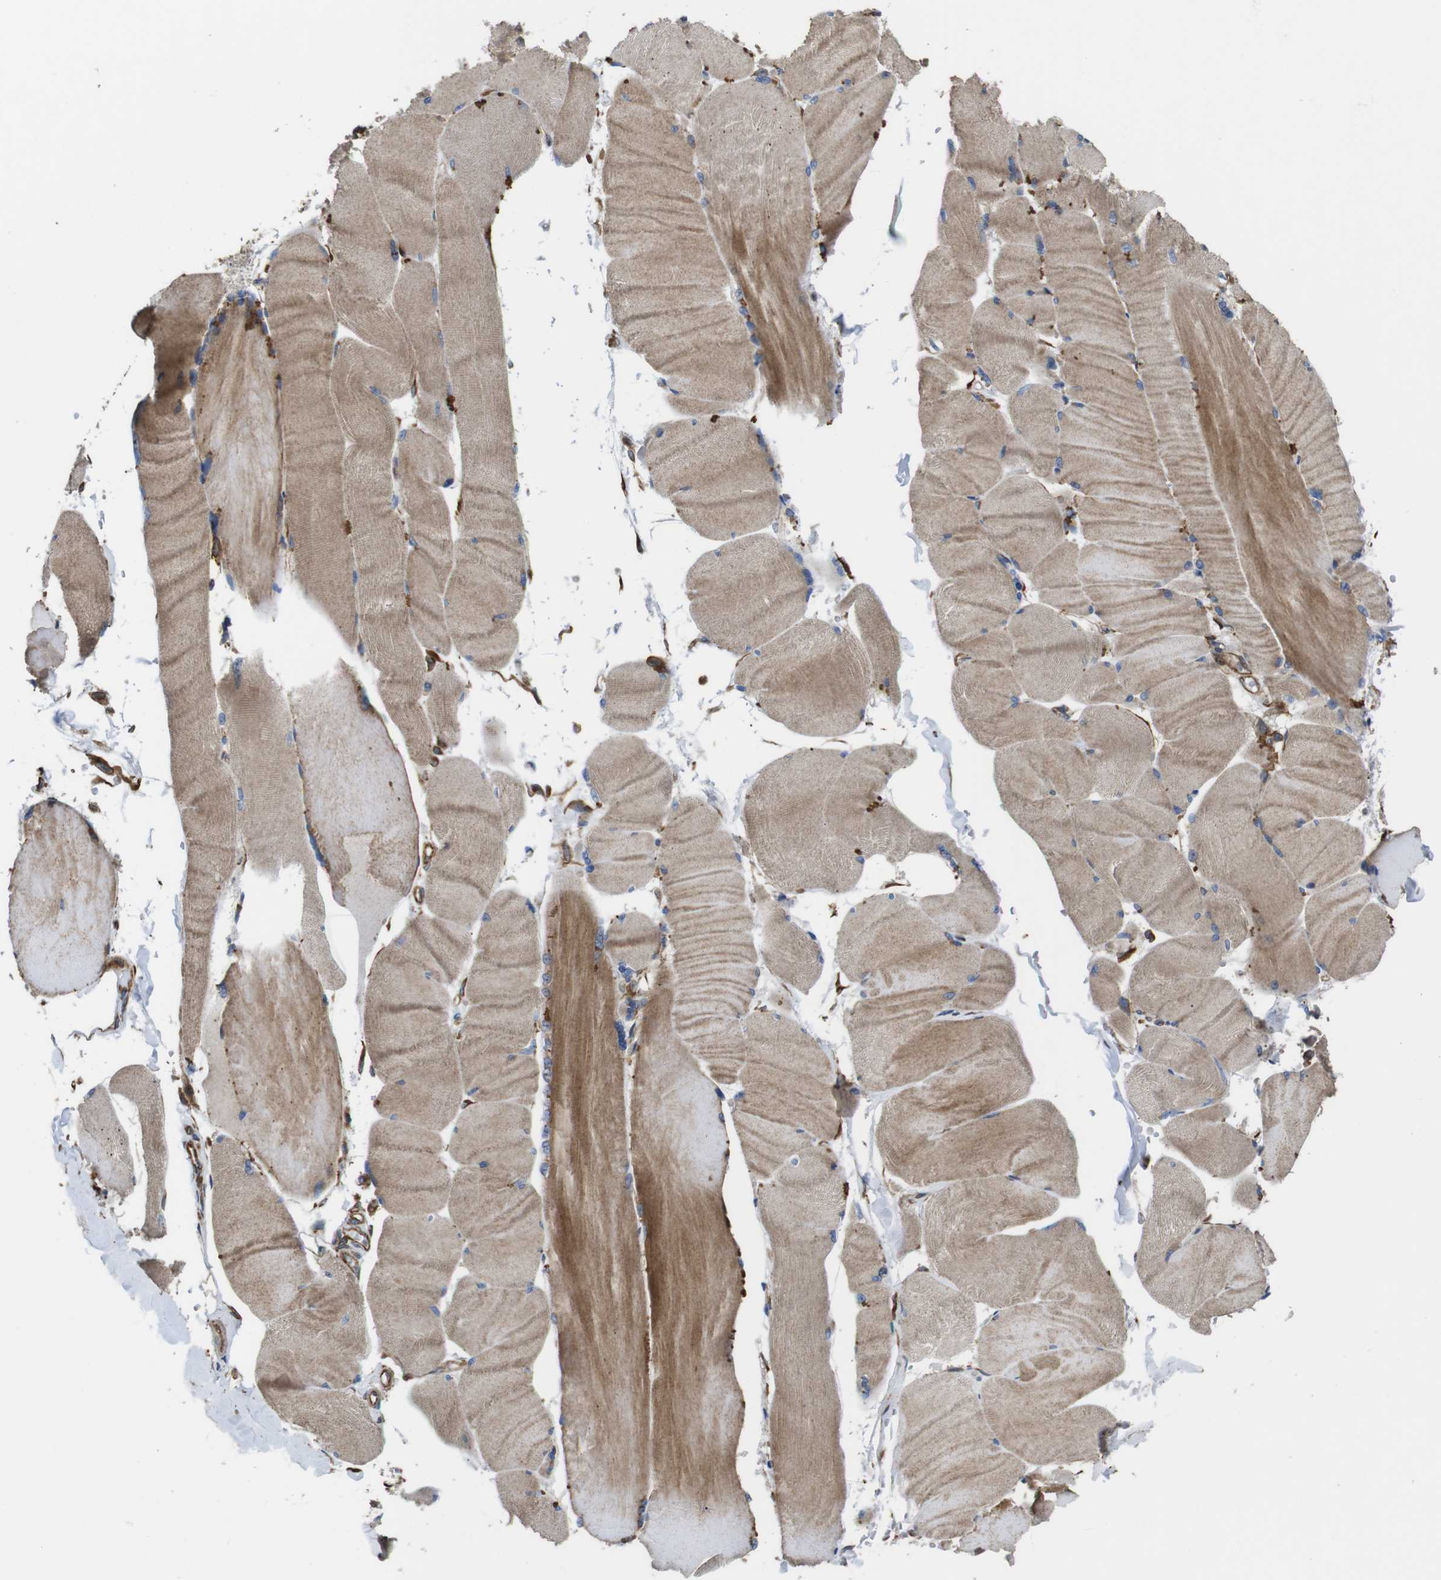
{"staining": {"intensity": "weak", "quantity": ">75%", "location": "cytoplasmic/membranous"}, "tissue": "skeletal muscle", "cell_type": "Myocytes", "image_type": "normal", "snomed": [{"axis": "morphology", "description": "Normal tissue, NOS"}, {"axis": "topography", "description": "Skin"}, {"axis": "topography", "description": "Skeletal muscle"}], "caption": "Protein staining by IHC demonstrates weak cytoplasmic/membranous positivity in about >75% of myocytes in benign skeletal muscle. The staining was performed using DAB (3,3'-diaminobenzidine) to visualize the protein expression in brown, while the nuclei were stained in blue with hematoxylin (Magnification: 20x).", "gene": "POMK", "patient": {"sex": "male", "age": 83}}